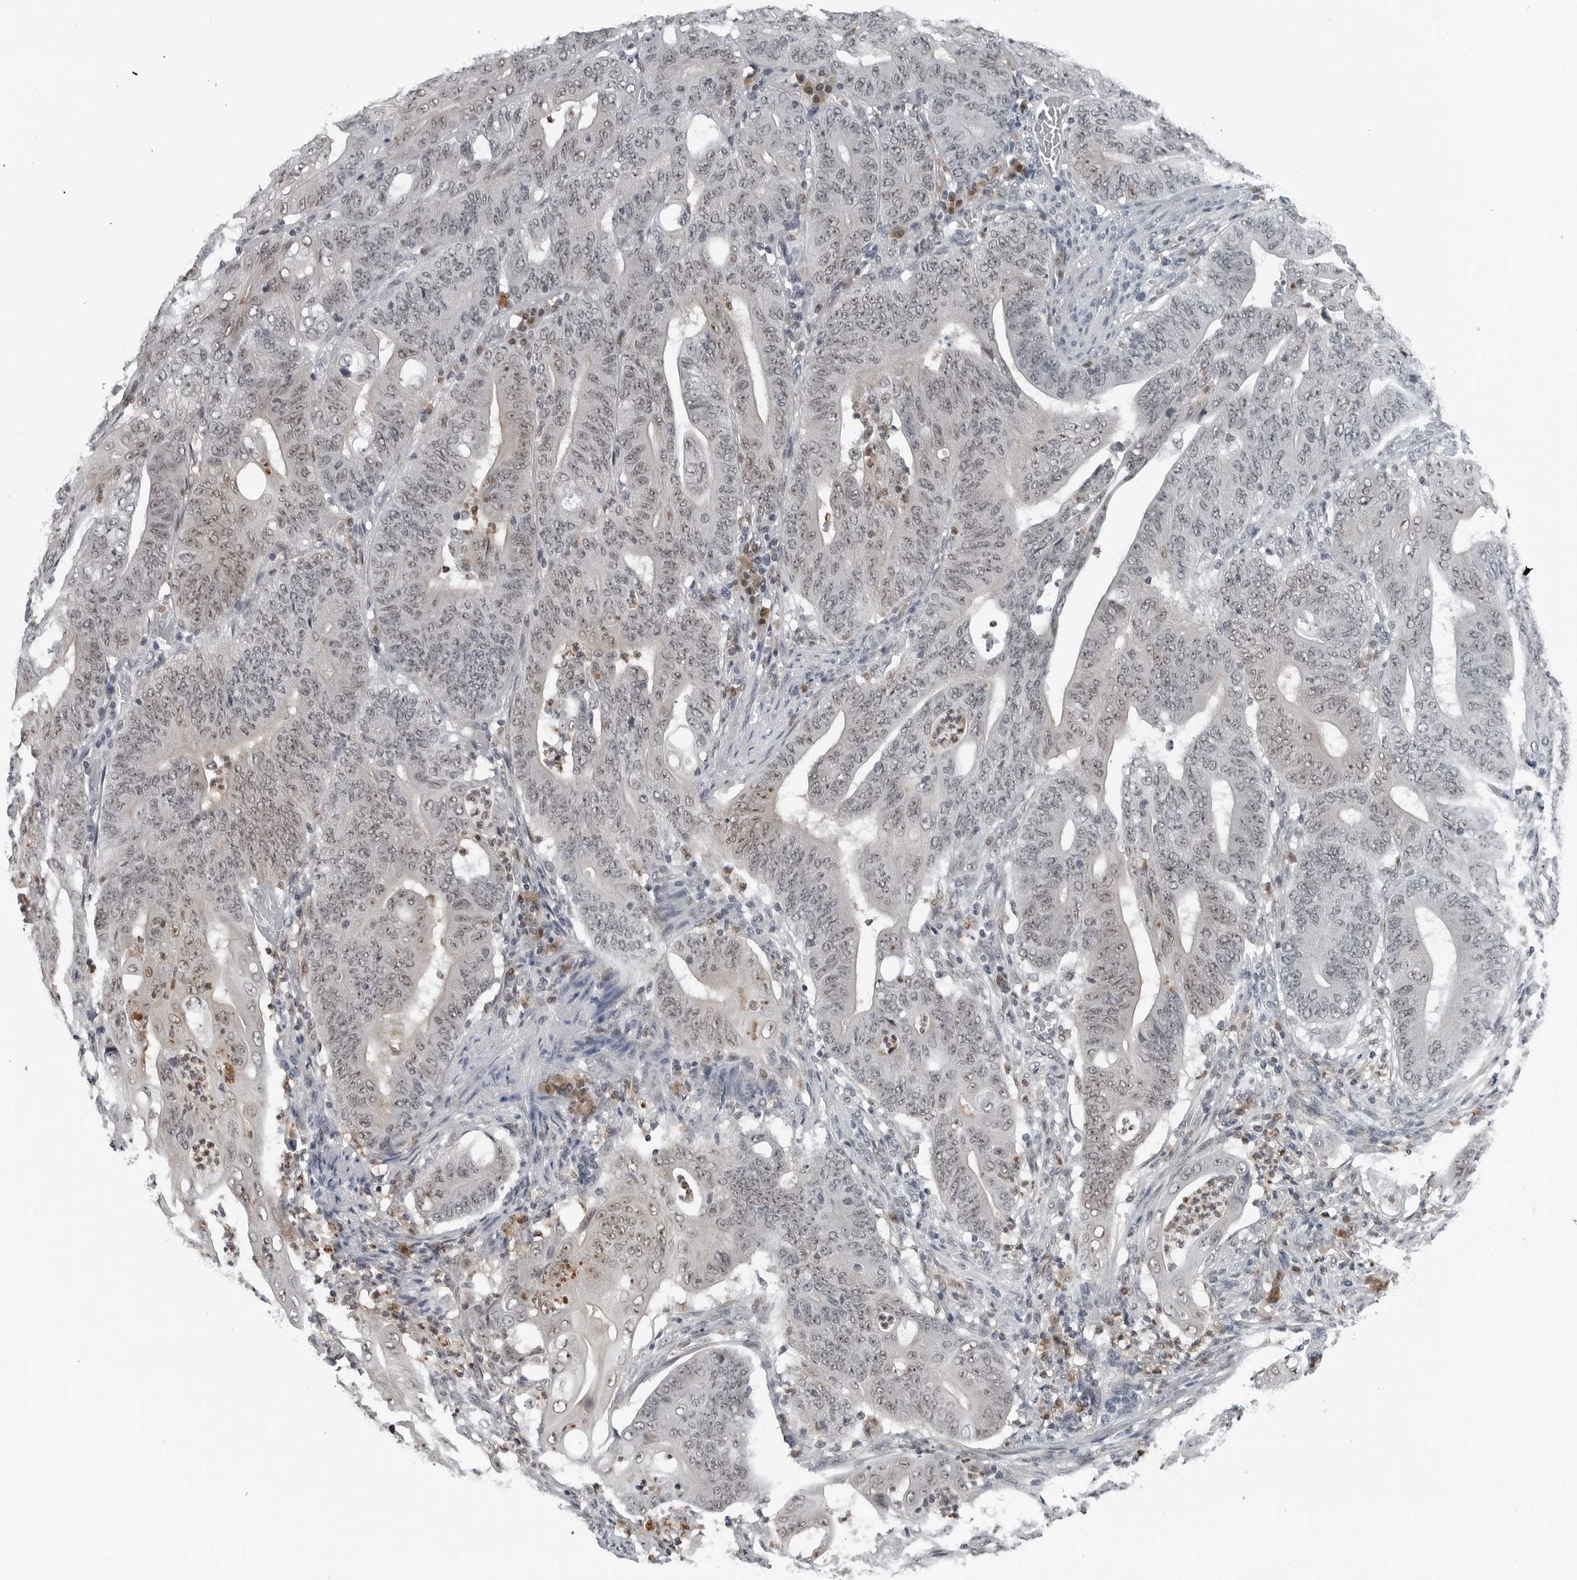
{"staining": {"intensity": "weak", "quantity": "25%-75%", "location": "nuclear"}, "tissue": "stomach cancer", "cell_type": "Tumor cells", "image_type": "cancer", "snomed": [{"axis": "morphology", "description": "Adenocarcinoma, NOS"}, {"axis": "topography", "description": "Stomach"}], "caption": "Protein analysis of stomach adenocarcinoma tissue demonstrates weak nuclear staining in about 25%-75% of tumor cells. The staining was performed using DAB to visualize the protein expression in brown, while the nuclei were stained in blue with hematoxylin (Magnification: 20x).", "gene": "AKR1A1", "patient": {"sex": "female", "age": 73}}